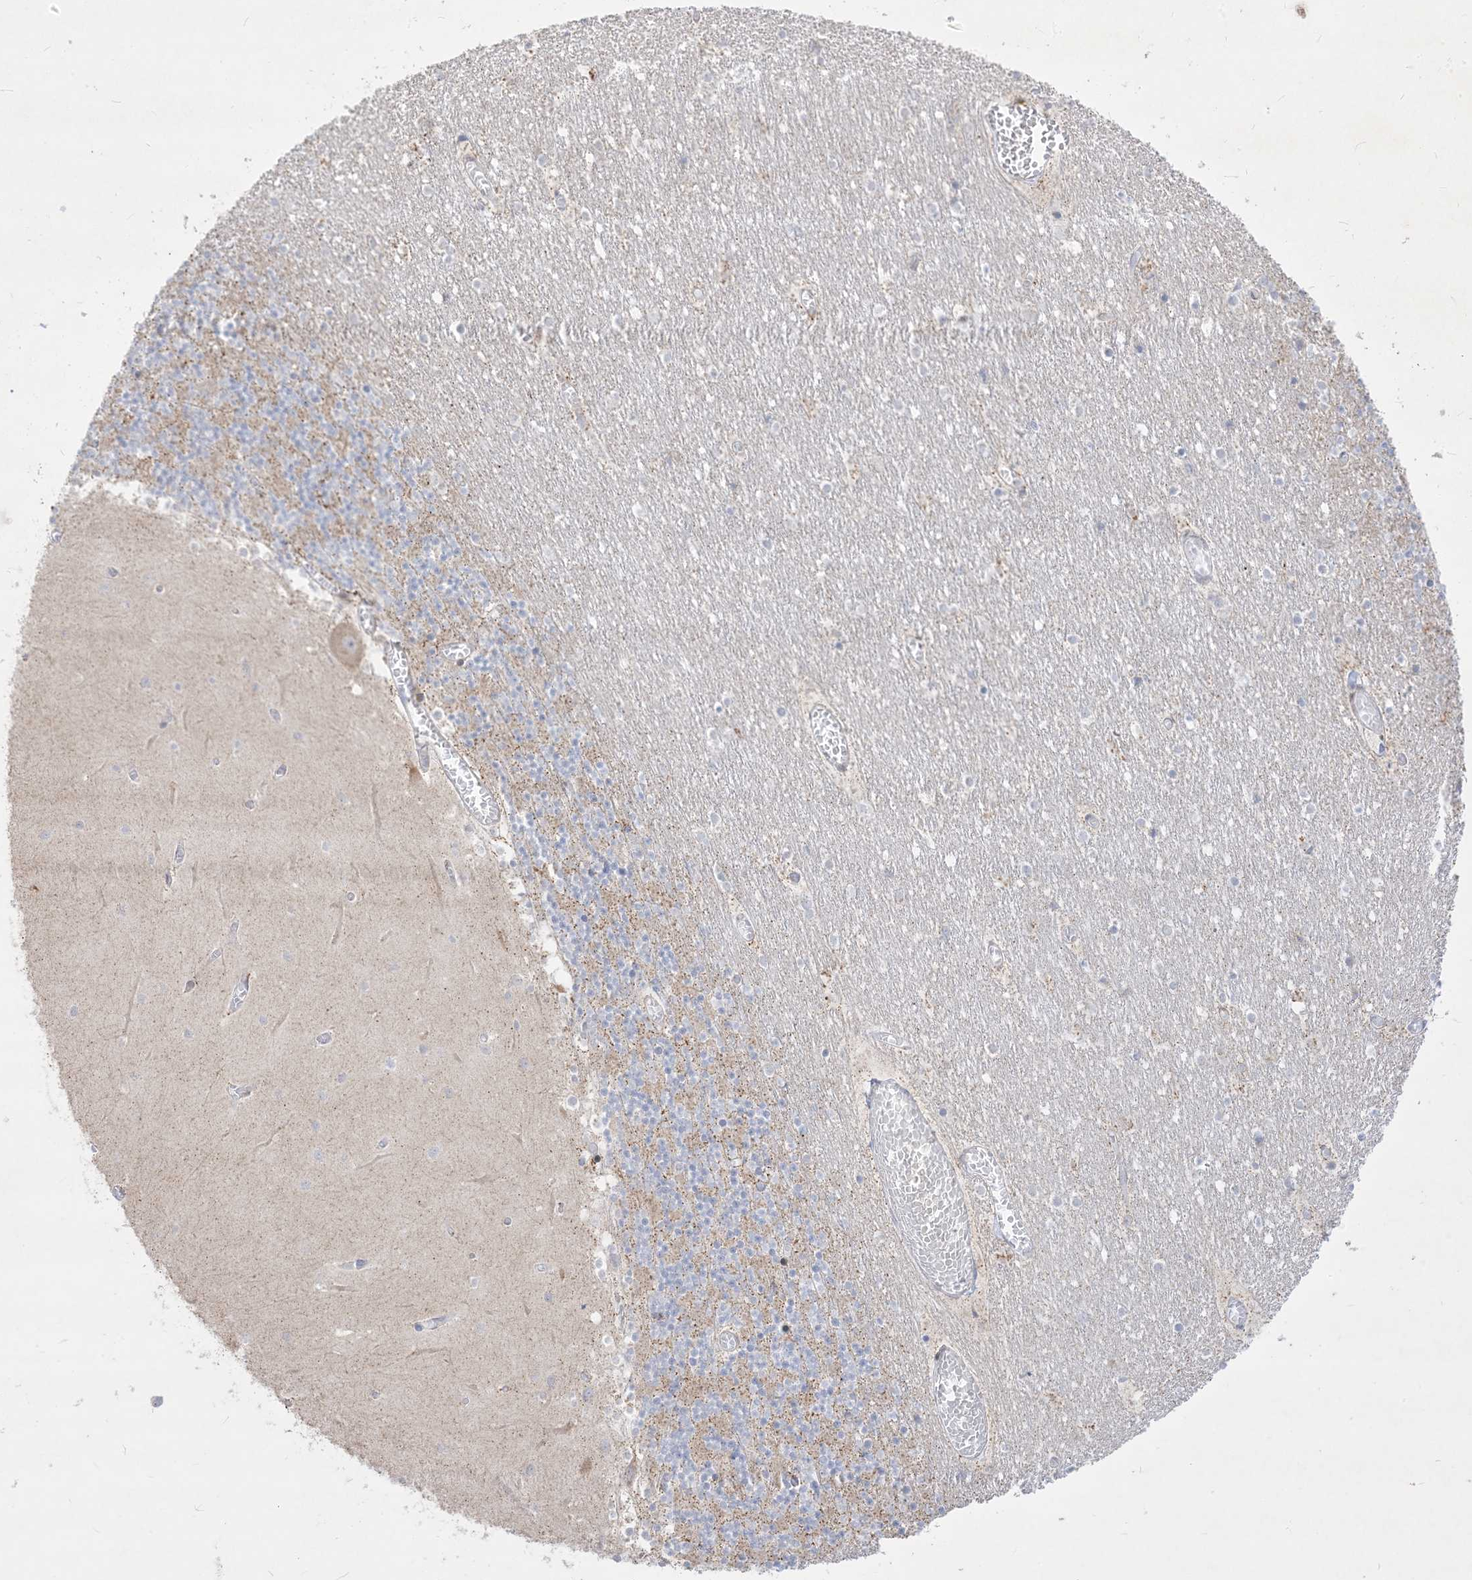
{"staining": {"intensity": "negative", "quantity": "none", "location": "none"}, "tissue": "cerebellum", "cell_type": "Cells in granular layer", "image_type": "normal", "snomed": [{"axis": "morphology", "description": "Normal tissue, NOS"}, {"axis": "topography", "description": "Cerebellum"}], "caption": "The micrograph displays no significant staining in cells in granular layer of cerebellum. (Immunohistochemistry, brightfield microscopy, high magnification).", "gene": "BHLHE40", "patient": {"sex": "female", "age": 28}}